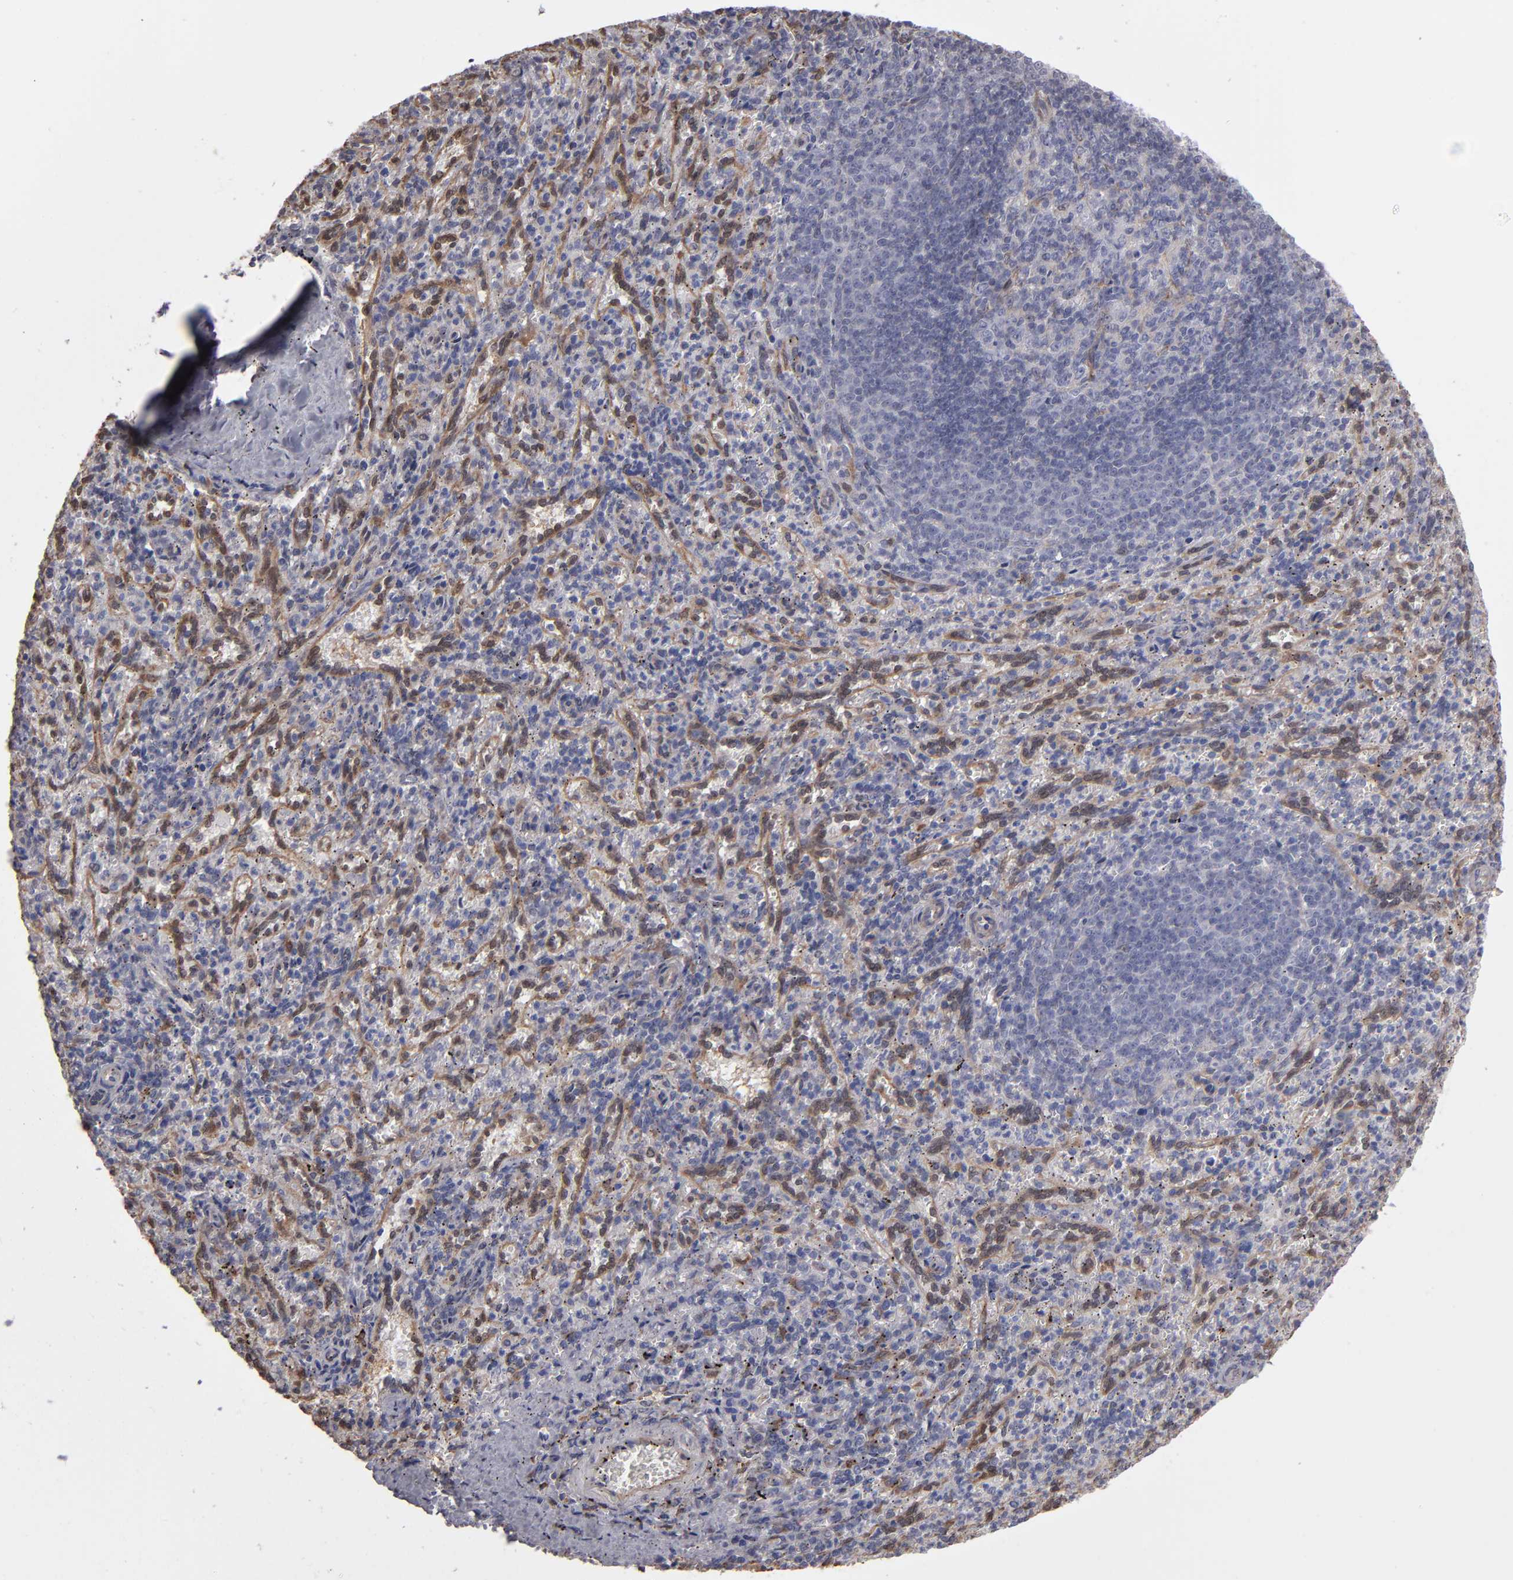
{"staining": {"intensity": "negative", "quantity": "none", "location": "none"}, "tissue": "spleen", "cell_type": "Cells in red pulp", "image_type": "normal", "snomed": [{"axis": "morphology", "description": "Normal tissue, NOS"}, {"axis": "topography", "description": "Spleen"}], "caption": "Histopathology image shows no protein staining in cells in red pulp of unremarkable spleen.", "gene": "NDRG2", "patient": {"sex": "female", "age": 10}}